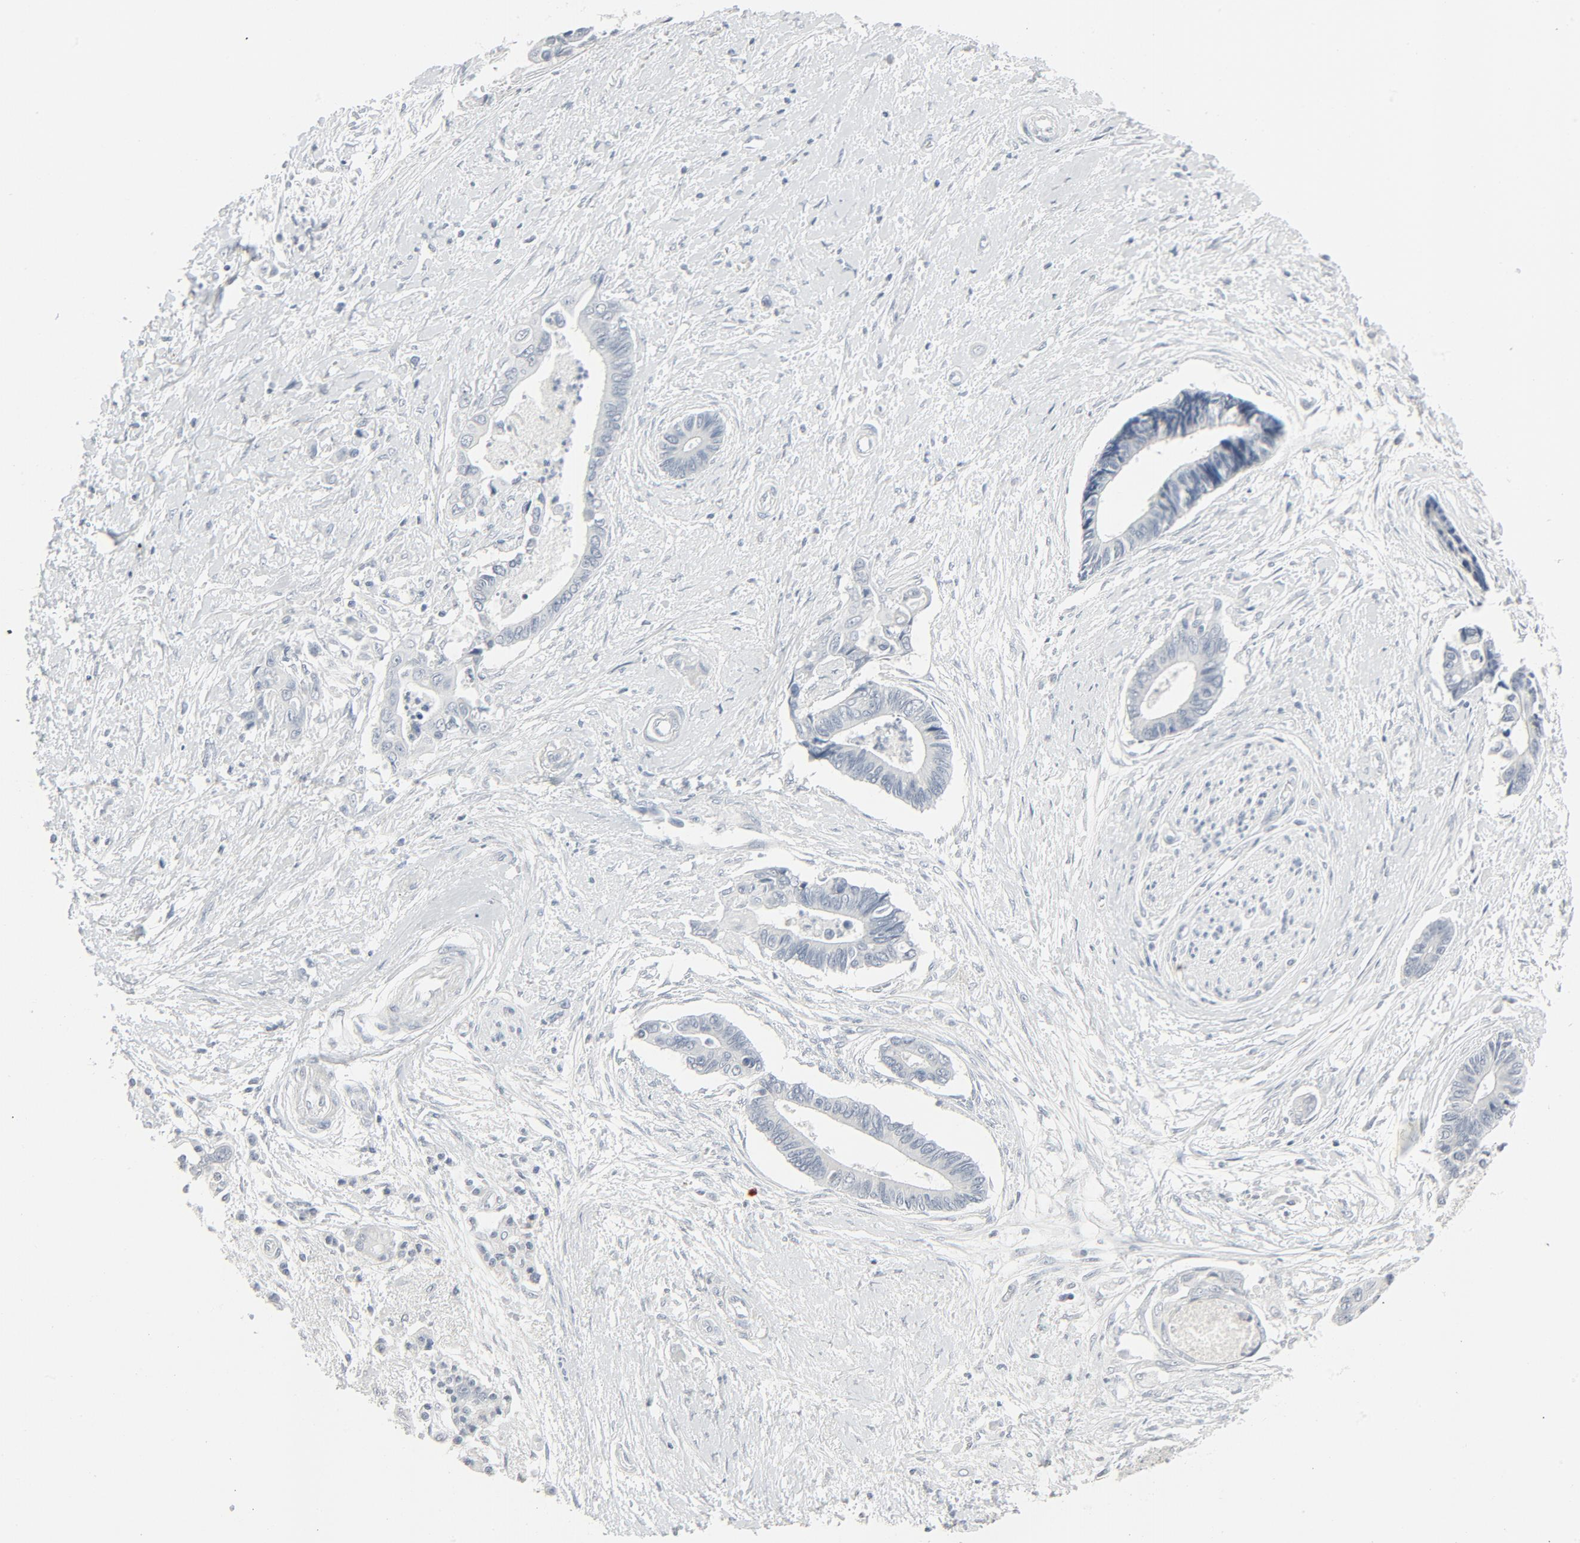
{"staining": {"intensity": "negative", "quantity": "none", "location": "none"}, "tissue": "pancreatic cancer", "cell_type": "Tumor cells", "image_type": "cancer", "snomed": [{"axis": "morphology", "description": "Adenocarcinoma, NOS"}, {"axis": "topography", "description": "Pancreas"}], "caption": "High power microscopy histopathology image of an immunohistochemistry (IHC) micrograph of pancreatic cancer (adenocarcinoma), revealing no significant staining in tumor cells. (Immunohistochemistry (ihc), brightfield microscopy, high magnification).", "gene": "FGFR3", "patient": {"sex": "female", "age": 70}}